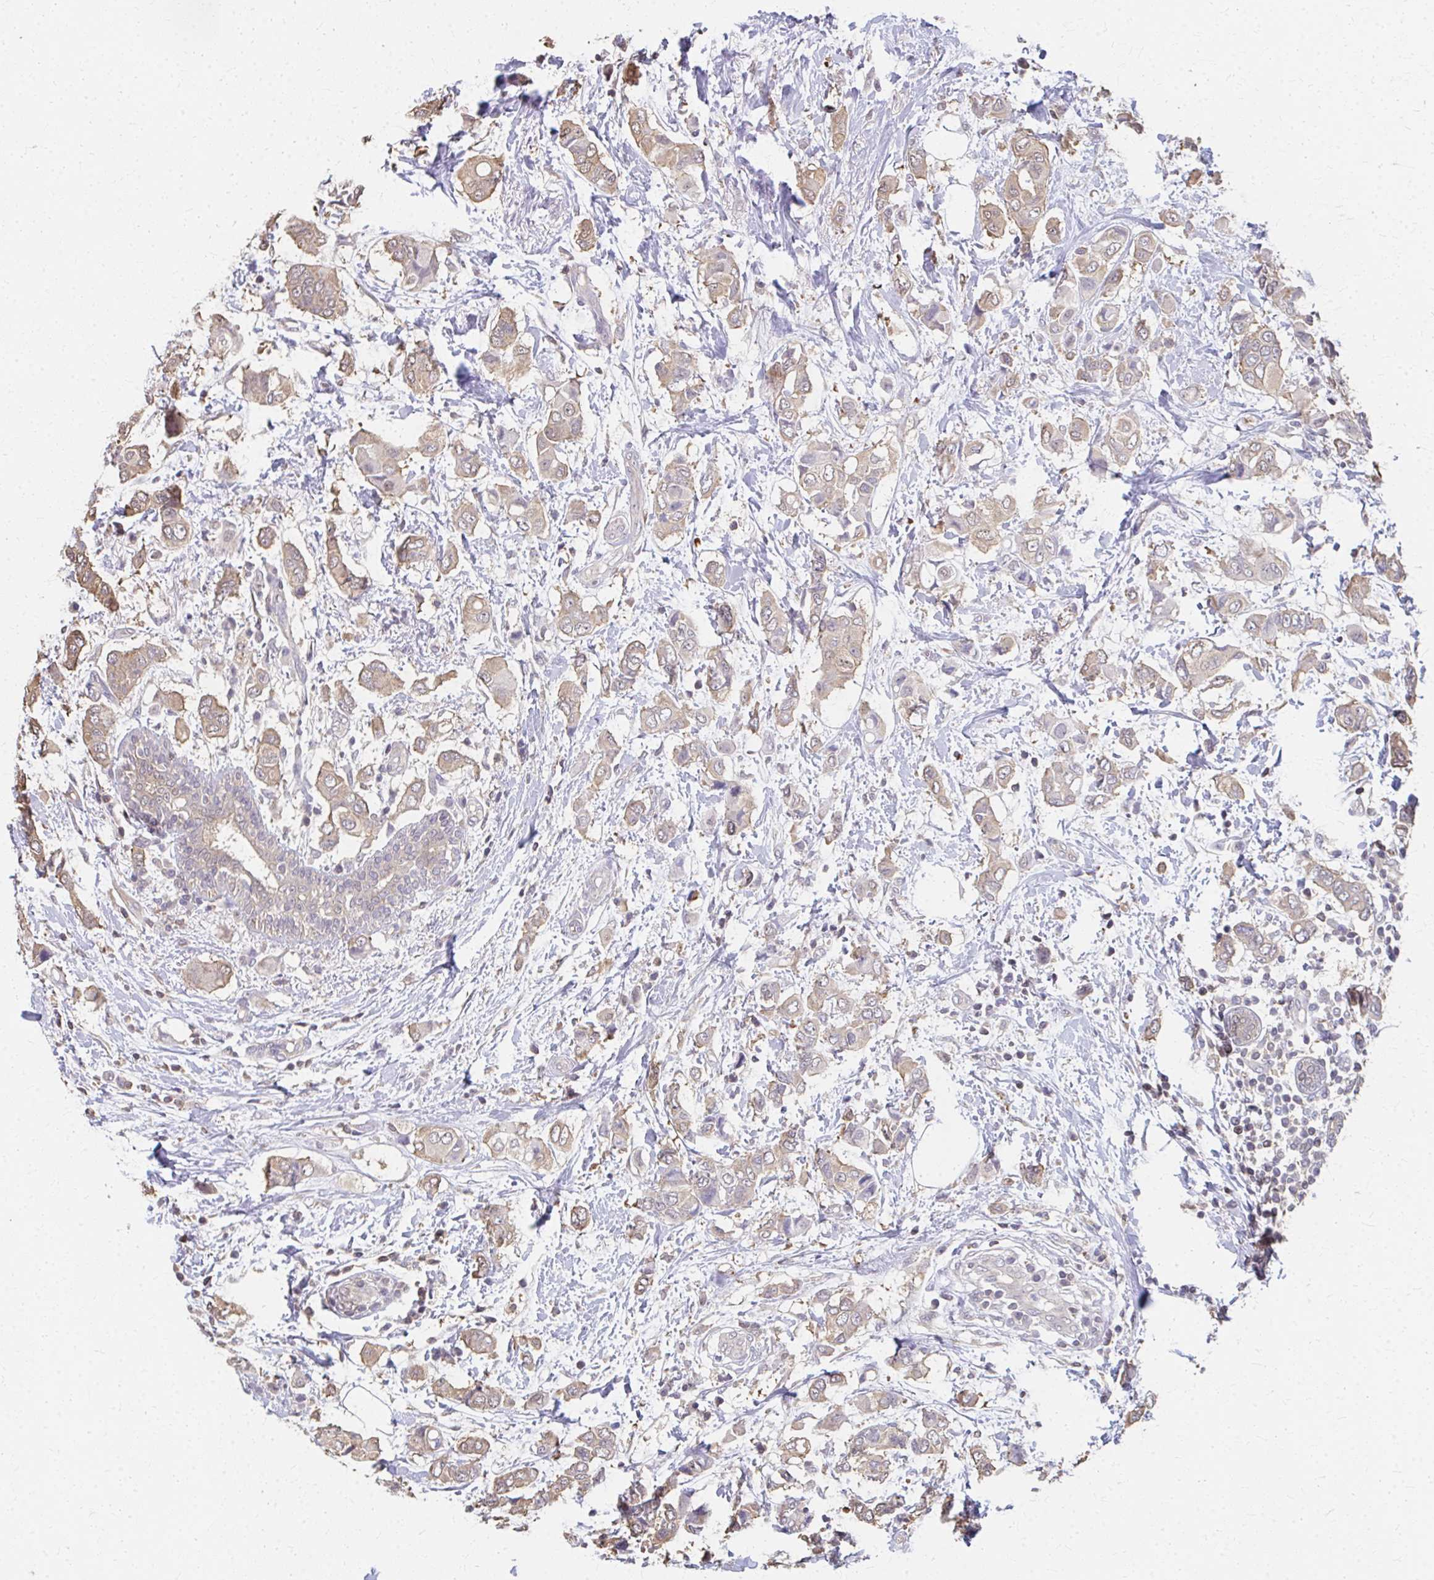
{"staining": {"intensity": "weak", "quantity": ">75%", "location": "cytoplasmic/membranous"}, "tissue": "breast cancer", "cell_type": "Tumor cells", "image_type": "cancer", "snomed": [{"axis": "morphology", "description": "Lobular carcinoma"}, {"axis": "topography", "description": "Breast"}], "caption": "Approximately >75% of tumor cells in lobular carcinoma (breast) reveal weak cytoplasmic/membranous protein expression as visualized by brown immunohistochemical staining.", "gene": "RABGAP1L", "patient": {"sex": "female", "age": 51}}